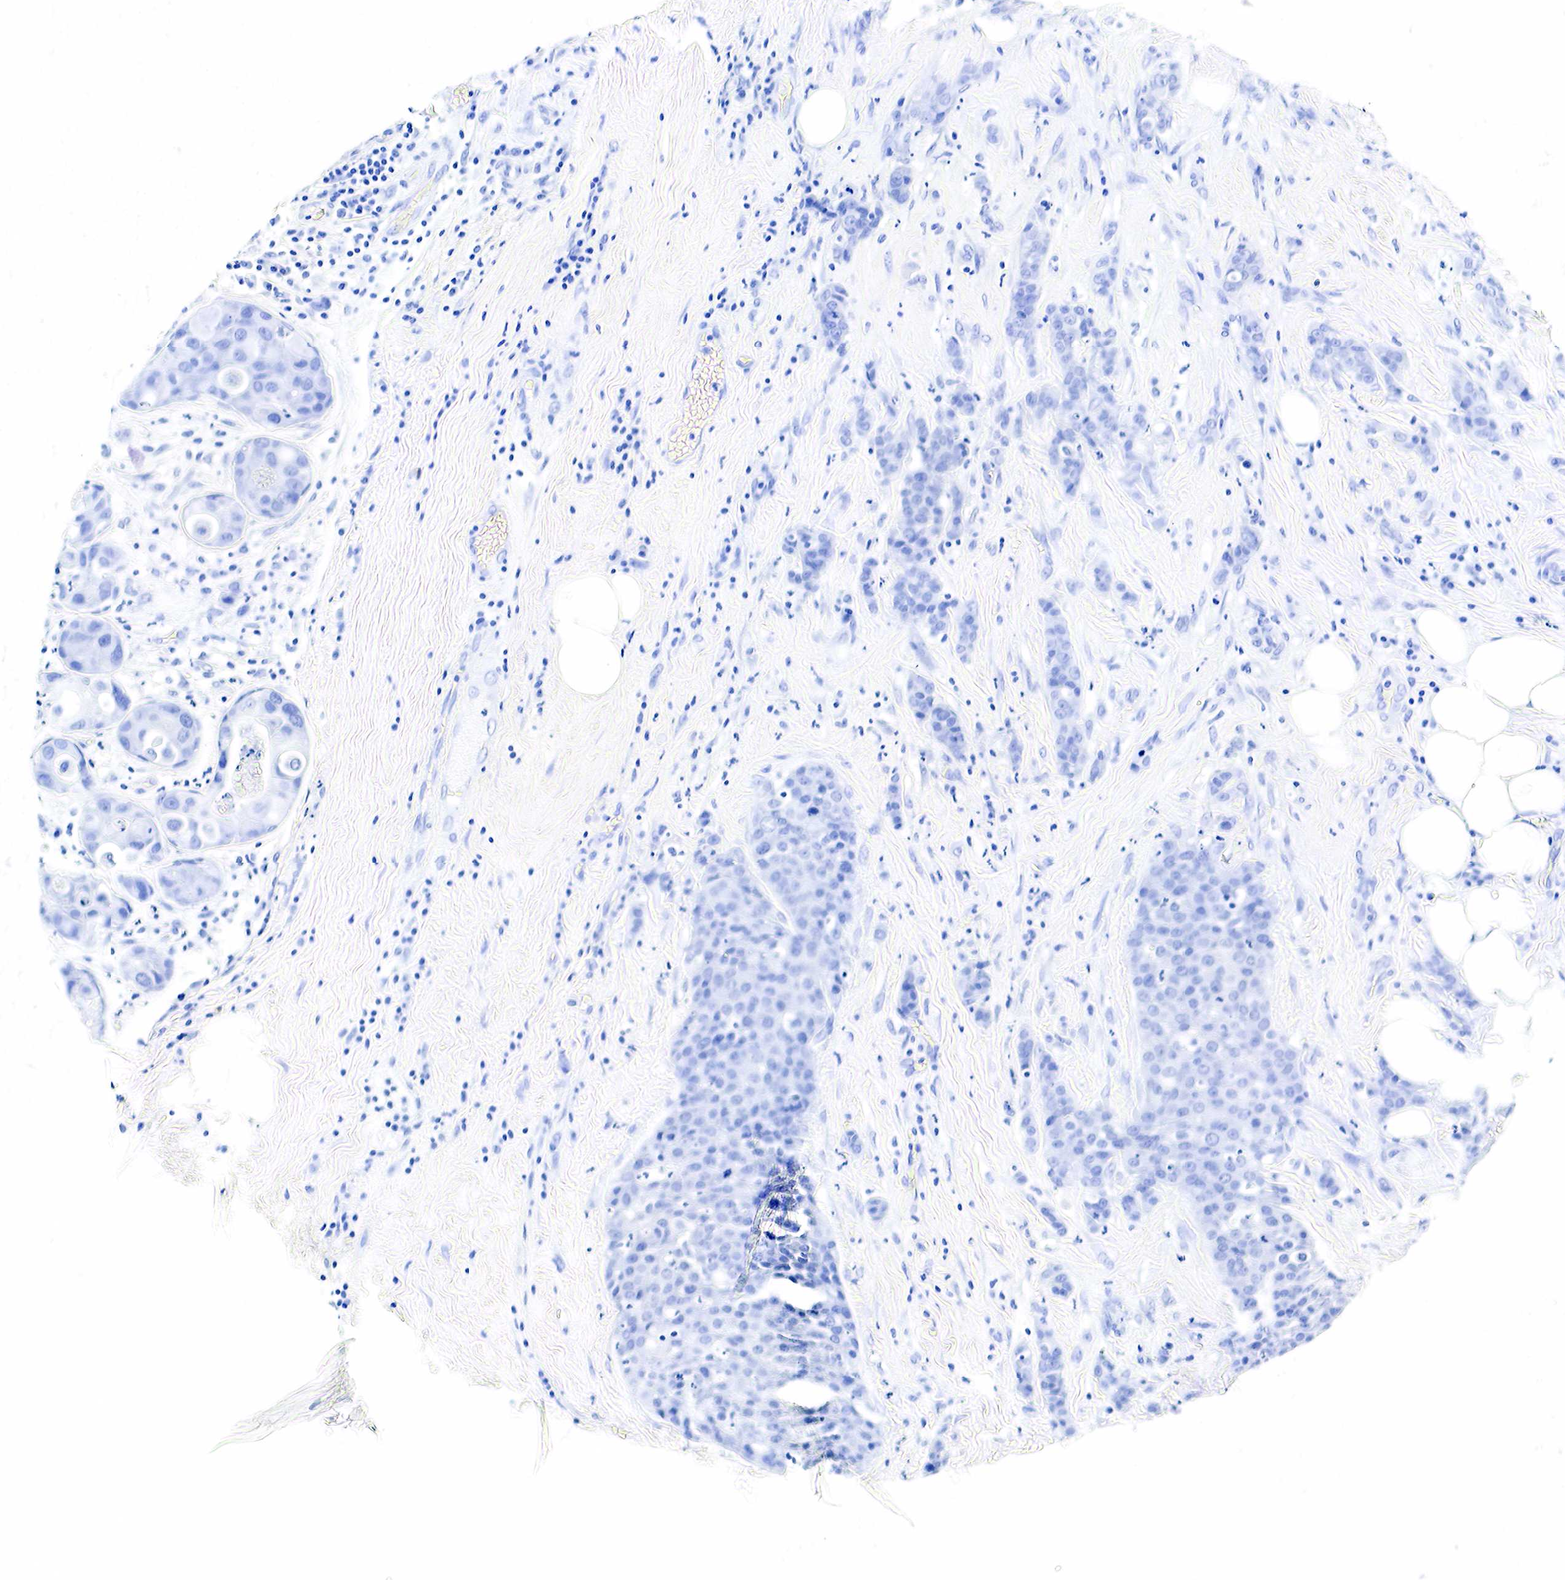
{"staining": {"intensity": "negative", "quantity": "none", "location": "none"}, "tissue": "breast cancer", "cell_type": "Tumor cells", "image_type": "cancer", "snomed": [{"axis": "morphology", "description": "Duct carcinoma"}, {"axis": "topography", "description": "Breast"}], "caption": "A high-resolution photomicrograph shows immunohistochemistry staining of breast infiltrating ductal carcinoma, which exhibits no significant positivity in tumor cells.", "gene": "GAST", "patient": {"sex": "female", "age": 45}}